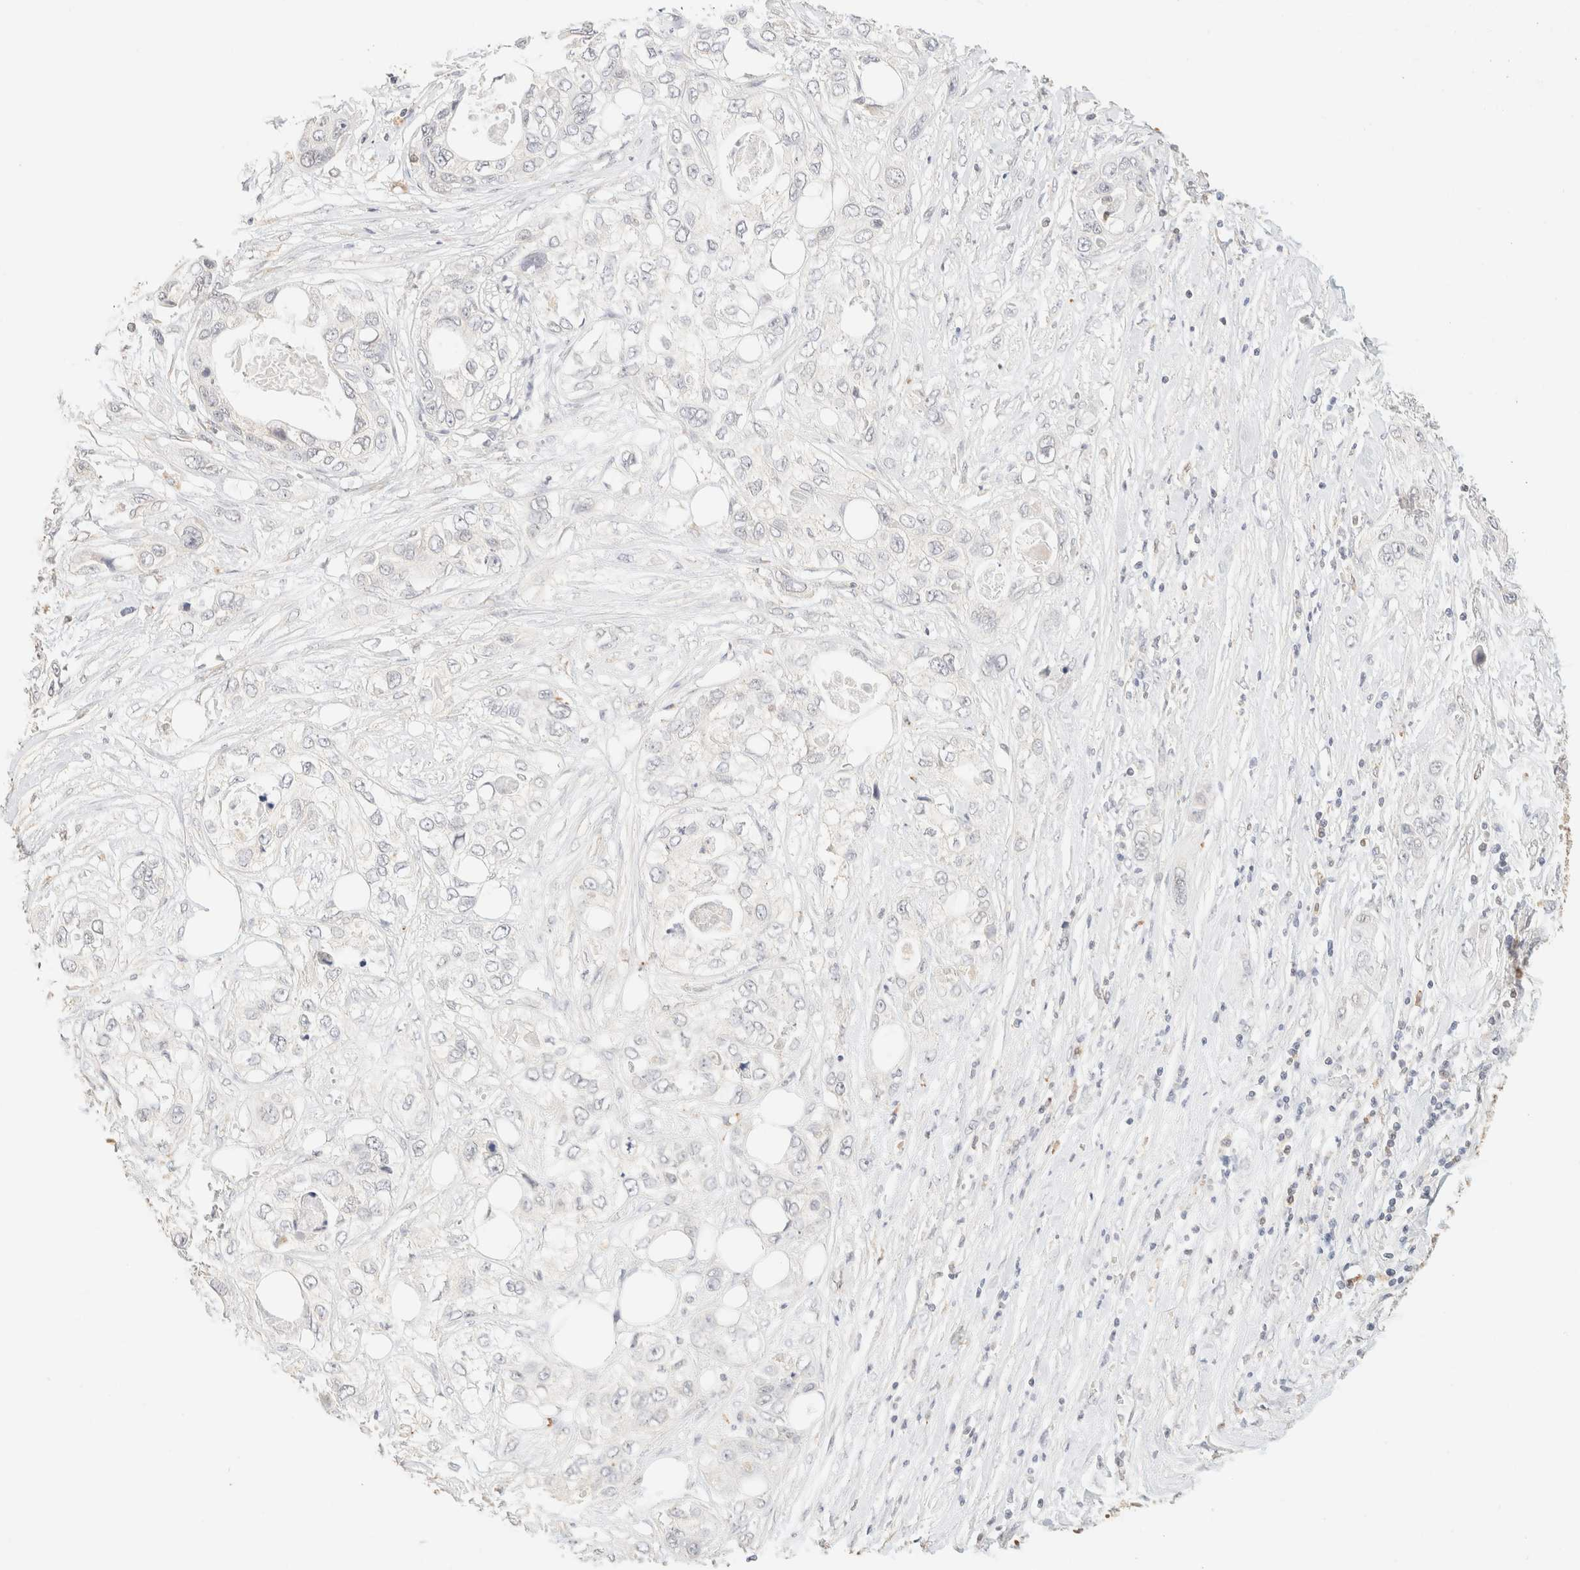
{"staining": {"intensity": "negative", "quantity": "none", "location": "none"}, "tissue": "pancreatic cancer", "cell_type": "Tumor cells", "image_type": "cancer", "snomed": [{"axis": "morphology", "description": "Adenocarcinoma, NOS"}, {"axis": "topography", "description": "Pancreas"}], "caption": "The image reveals no staining of tumor cells in pancreatic adenocarcinoma. (DAB immunohistochemistry (IHC) visualized using brightfield microscopy, high magnification).", "gene": "TIMD4", "patient": {"sex": "female", "age": 70}}